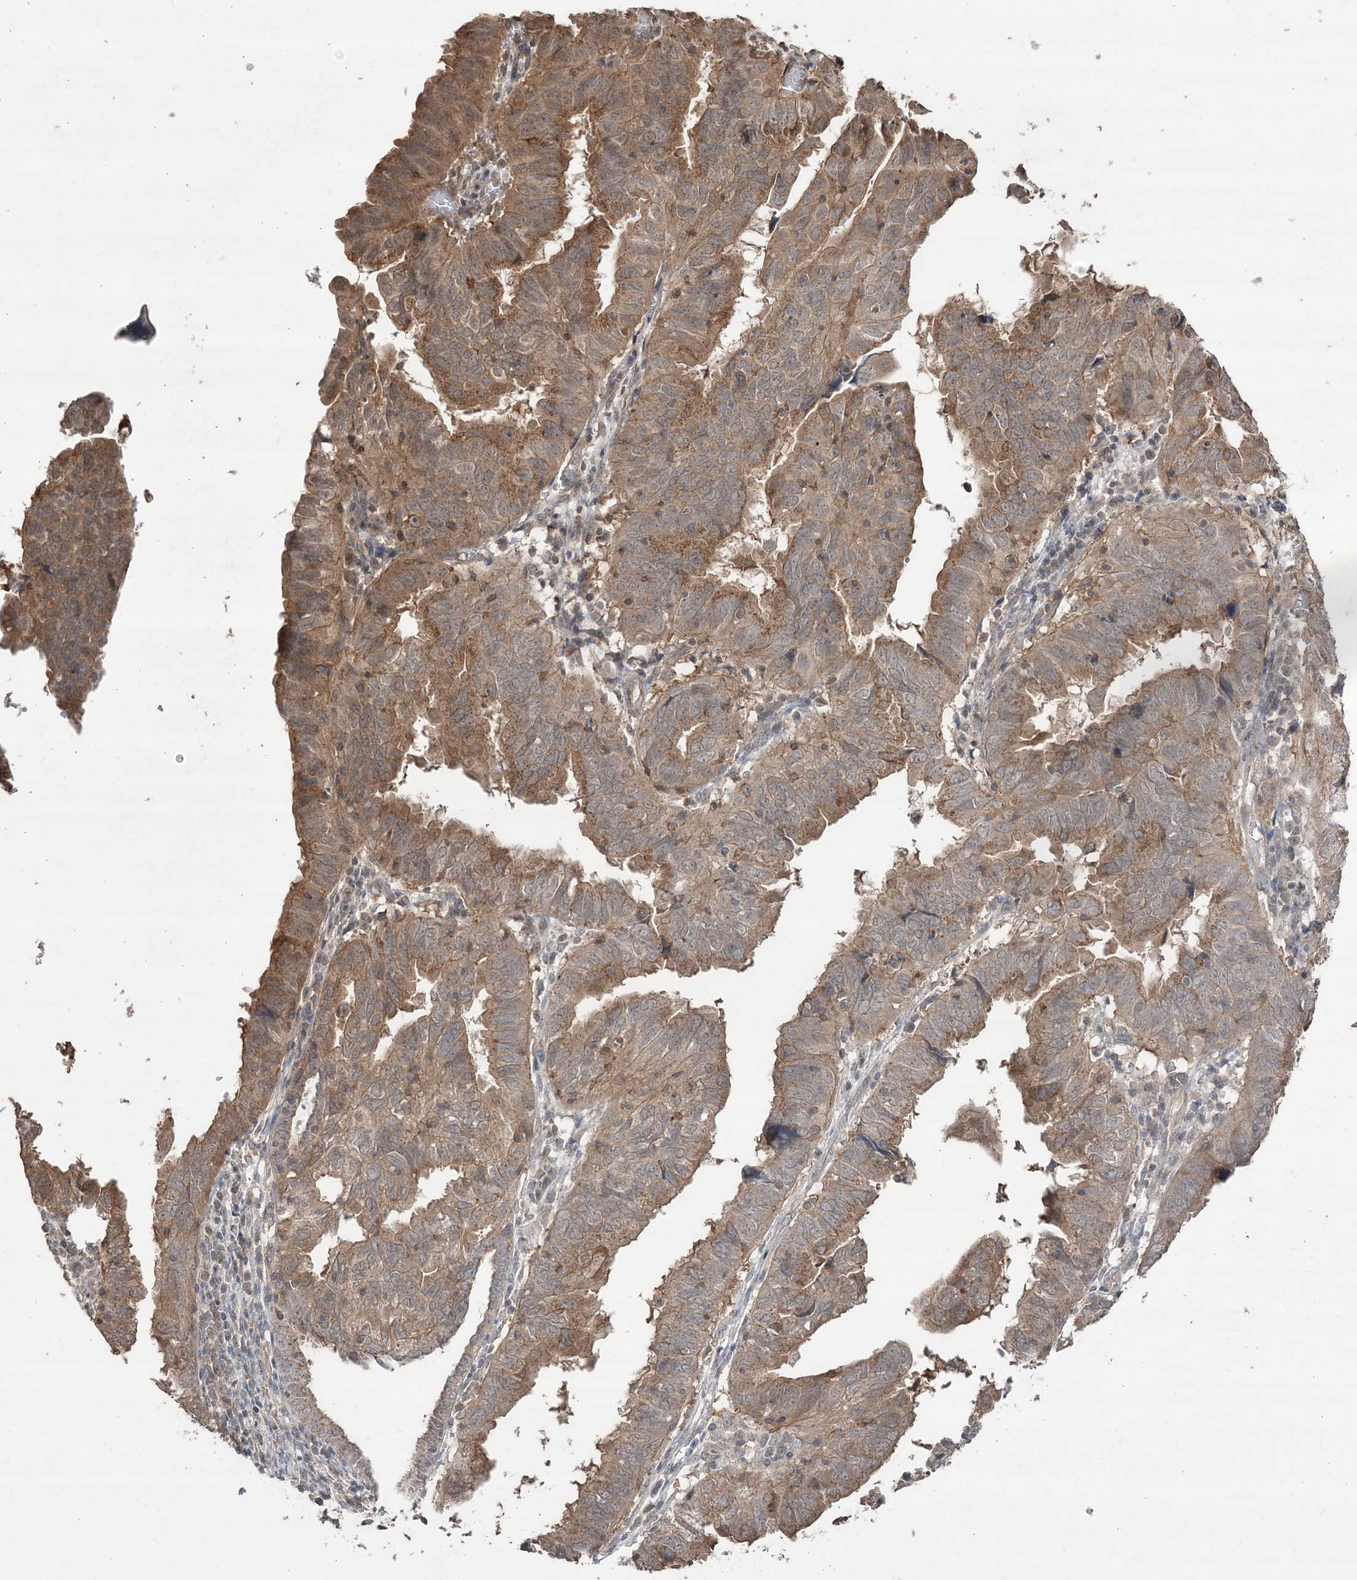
{"staining": {"intensity": "moderate", "quantity": ">75%", "location": "cytoplasmic/membranous"}, "tissue": "endometrial cancer", "cell_type": "Tumor cells", "image_type": "cancer", "snomed": [{"axis": "morphology", "description": "Adenocarcinoma, NOS"}, {"axis": "topography", "description": "Uterus"}], "caption": "About >75% of tumor cells in human endometrial cancer show moderate cytoplasmic/membranous protein positivity as visualized by brown immunohistochemical staining.", "gene": "EHHADH", "patient": {"sex": "female", "age": 77}}